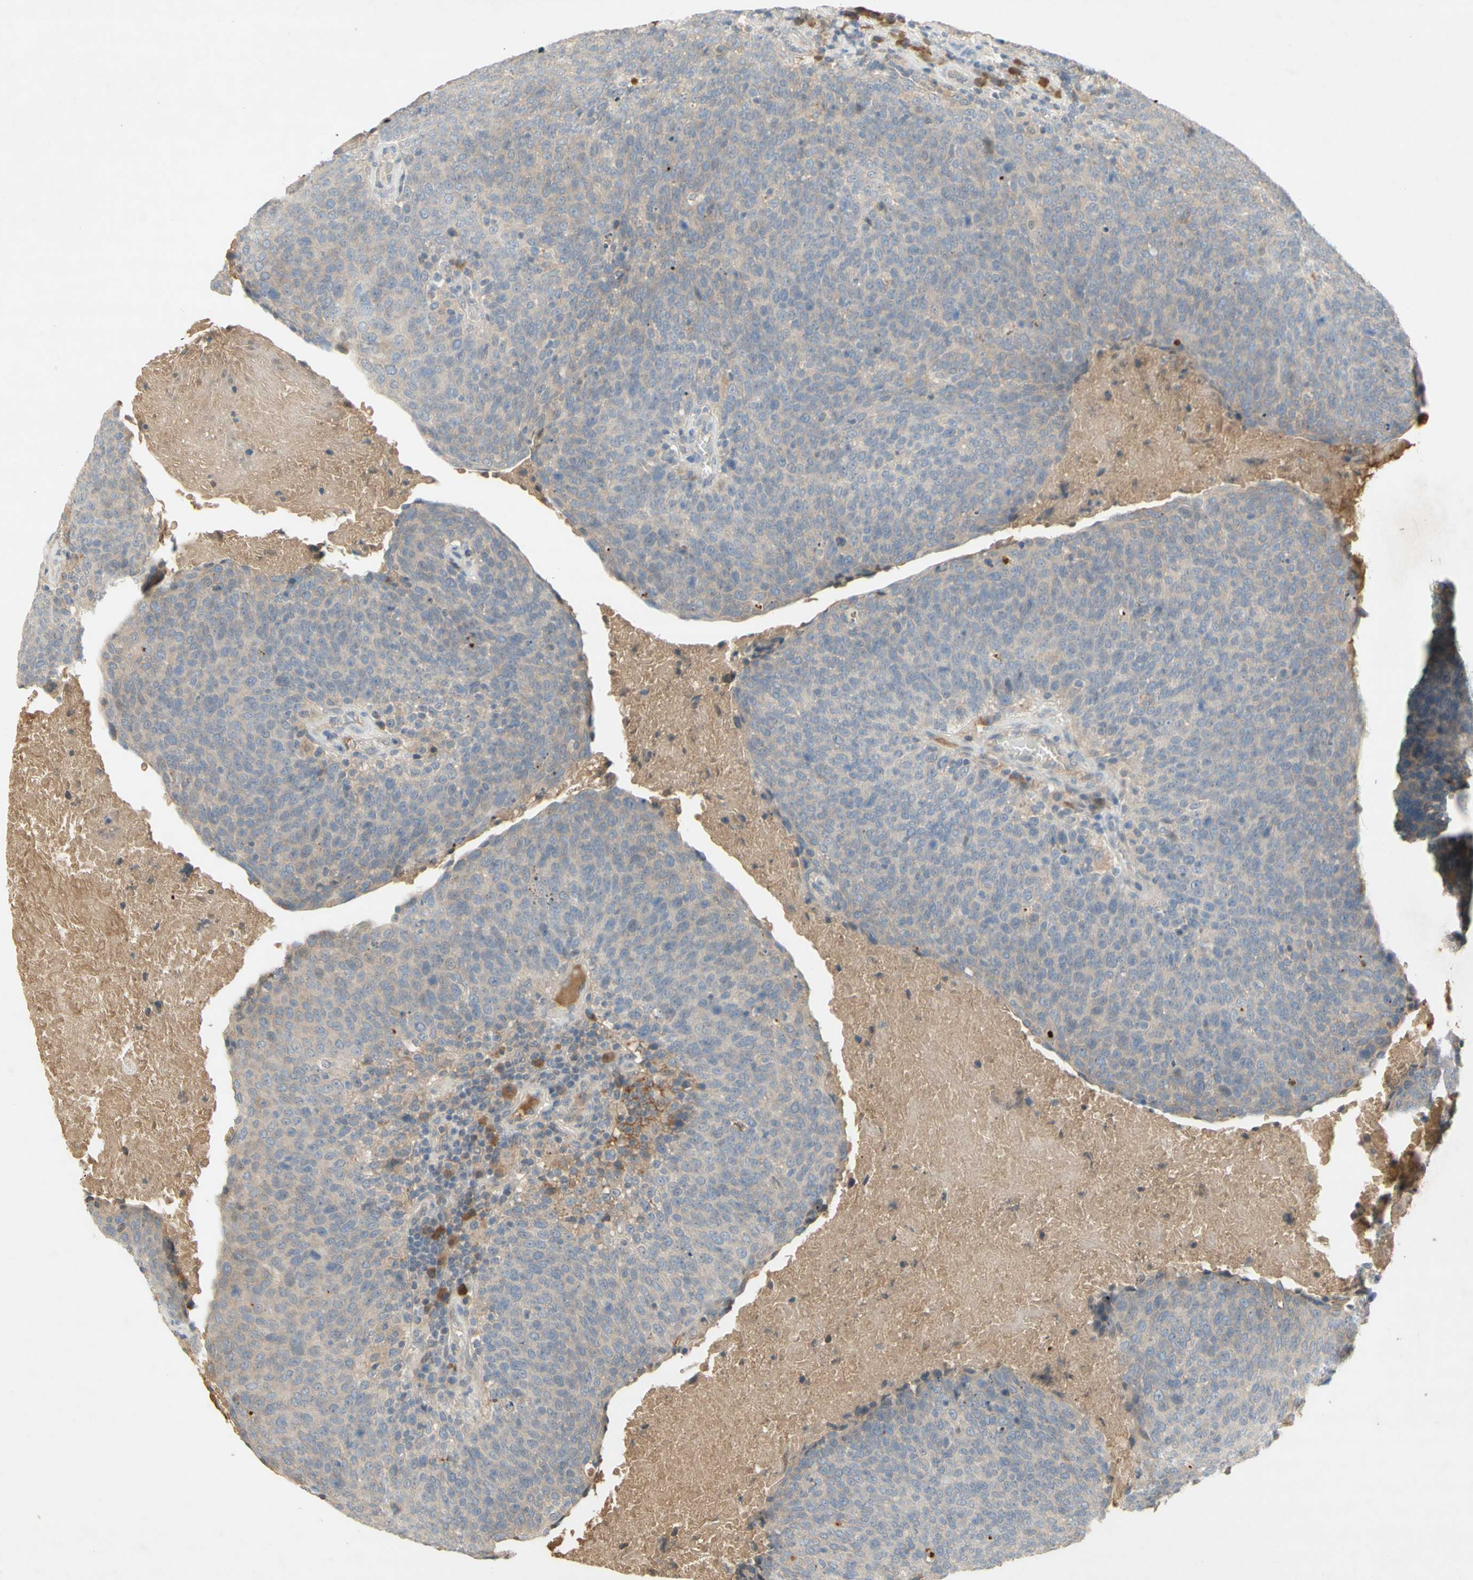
{"staining": {"intensity": "weak", "quantity": "<25%", "location": "cytoplasmic/membranous"}, "tissue": "head and neck cancer", "cell_type": "Tumor cells", "image_type": "cancer", "snomed": [{"axis": "morphology", "description": "Squamous cell carcinoma, NOS"}, {"axis": "morphology", "description": "Squamous cell carcinoma, metastatic, NOS"}, {"axis": "topography", "description": "Lymph node"}, {"axis": "topography", "description": "Head-Neck"}], "caption": "The image shows no significant positivity in tumor cells of squamous cell carcinoma (head and neck).", "gene": "NRG4", "patient": {"sex": "male", "age": 62}}